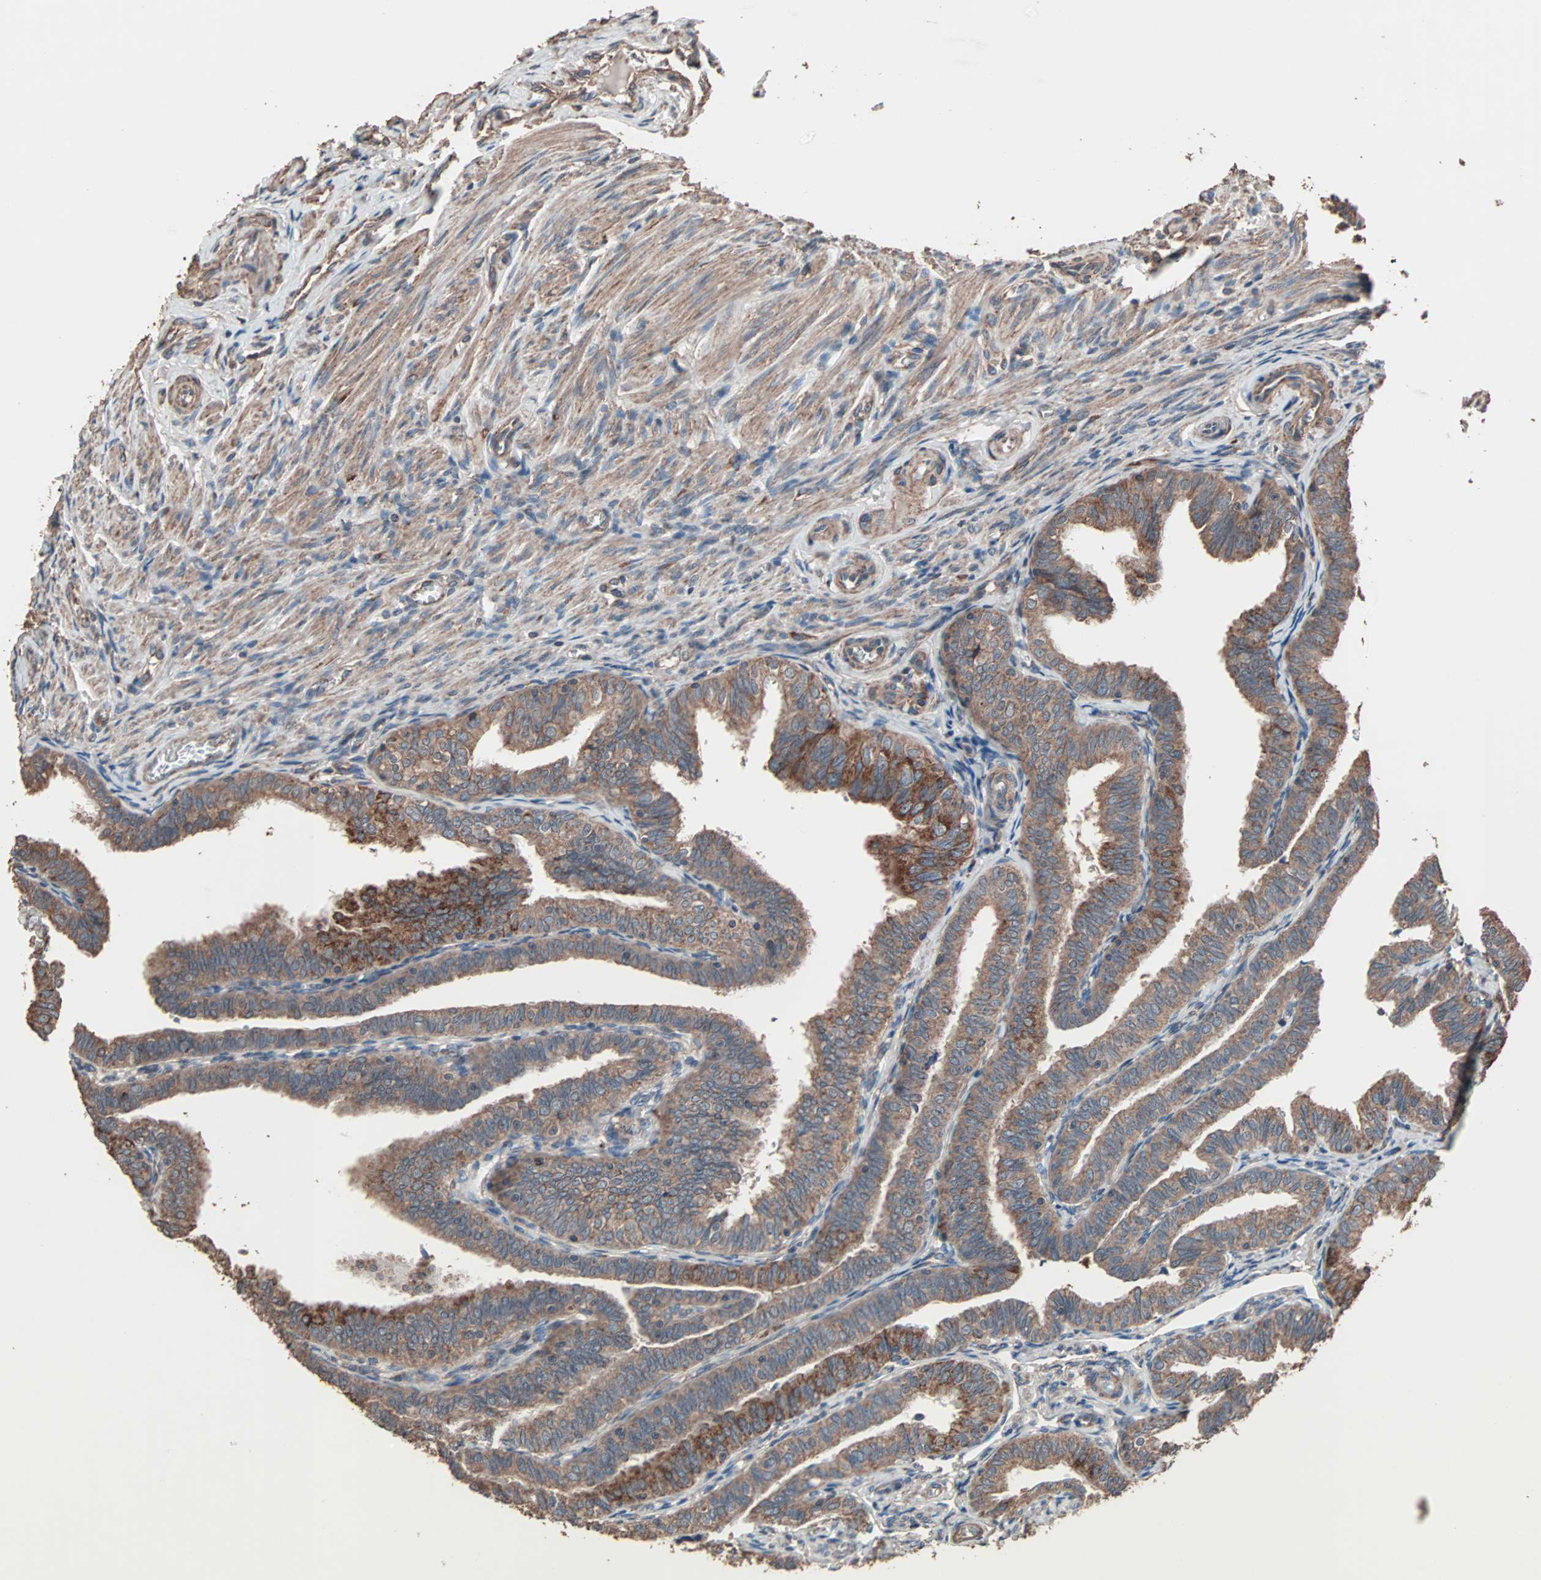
{"staining": {"intensity": "moderate", "quantity": ">75%", "location": "cytoplasmic/membranous"}, "tissue": "fallopian tube", "cell_type": "Glandular cells", "image_type": "normal", "snomed": [{"axis": "morphology", "description": "Normal tissue, NOS"}, {"axis": "topography", "description": "Fallopian tube"}], "caption": "This is an image of immunohistochemistry staining of benign fallopian tube, which shows moderate expression in the cytoplasmic/membranous of glandular cells.", "gene": "MRPL2", "patient": {"sex": "female", "age": 46}}